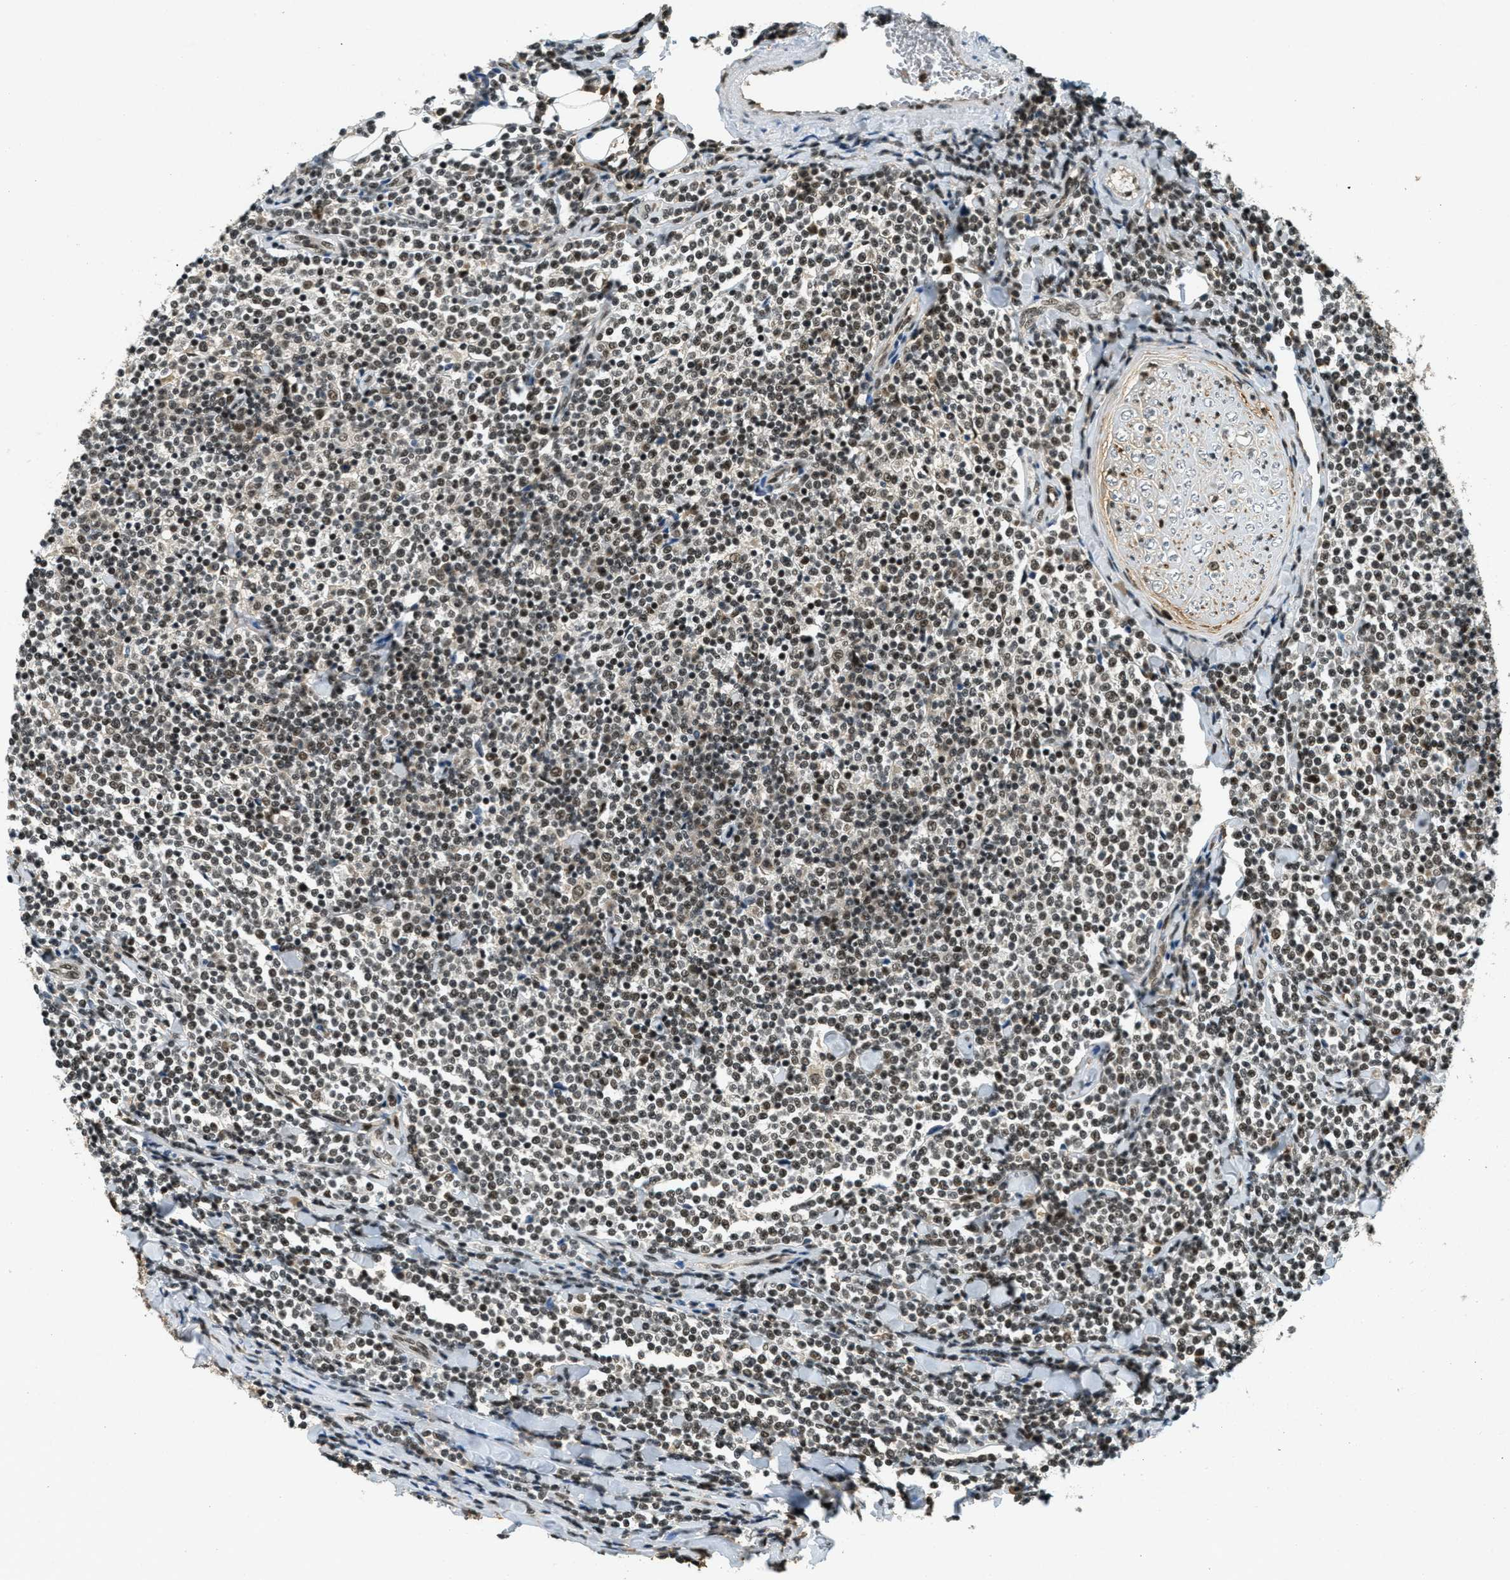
{"staining": {"intensity": "strong", "quantity": ">75%", "location": "nuclear"}, "tissue": "lymphoma", "cell_type": "Tumor cells", "image_type": "cancer", "snomed": [{"axis": "morphology", "description": "Malignant lymphoma, non-Hodgkin's type, Low grade"}, {"axis": "topography", "description": "Soft tissue"}], "caption": "Immunohistochemistry (IHC) of lymphoma displays high levels of strong nuclear expression in about >75% of tumor cells.", "gene": "ZNF148", "patient": {"sex": "male", "age": 92}}